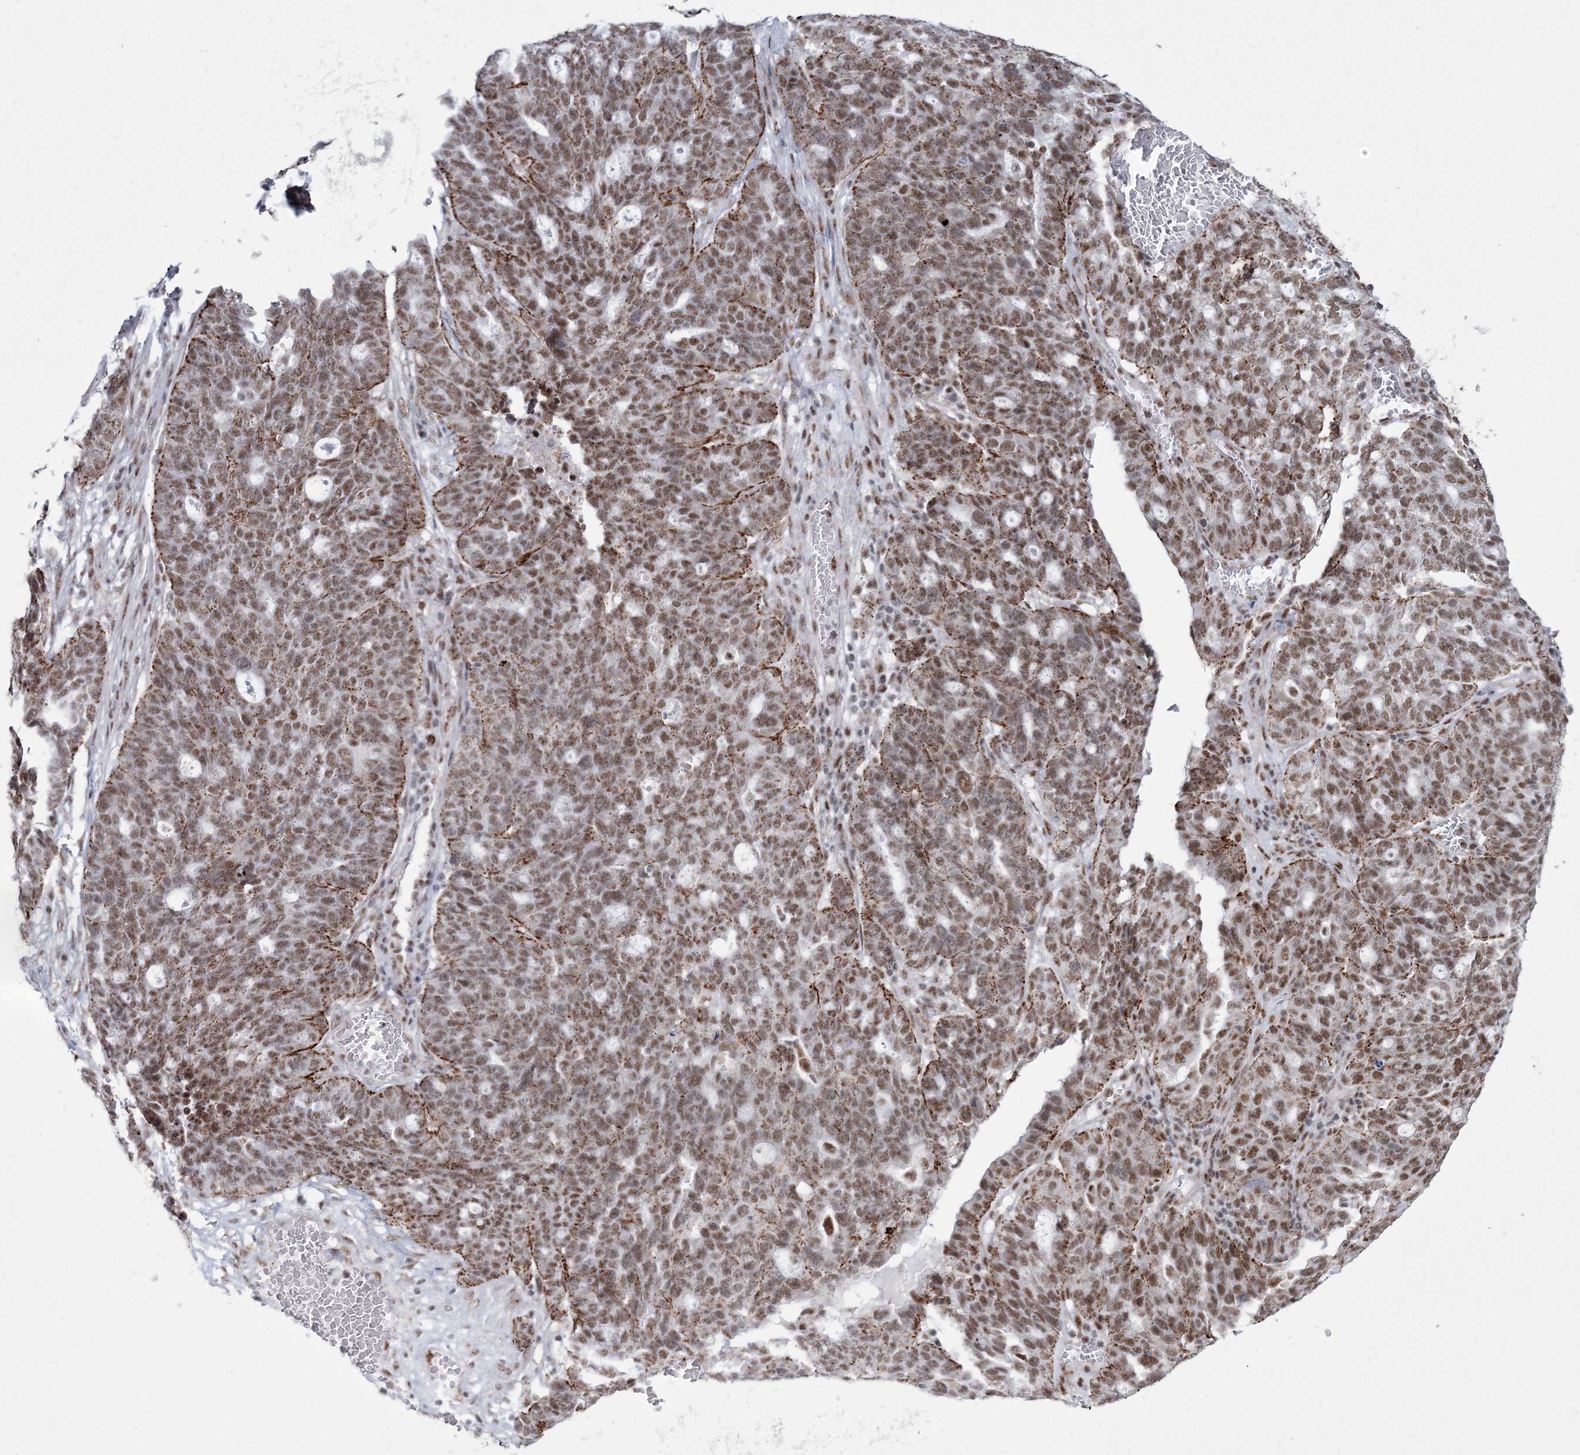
{"staining": {"intensity": "moderate", "quantity": ">75%", "location": "nuclear"}, "tissue": "ovarian cancer", "cell_type": "Tumor cells", "image_type": "cancer", "snomed": [{"axis": "morphology", "description": "Cystadenocarcinoma, serous, NOS"}, {"axis": "topography", "description": "Ovary"}], "caption": "DAB (3,3'-diaminobenzidine) immunohistochemical staining of human ovarian cancer (serous cystadenocarcinoma) reveals moderate nuclear protein staining in approximately >75% of tumor cells. The protein of interest is shown in brown color, while the nuclei are stained blue.", "gene": "RBM17", "patient": {"sex": "female", "age": 59}}